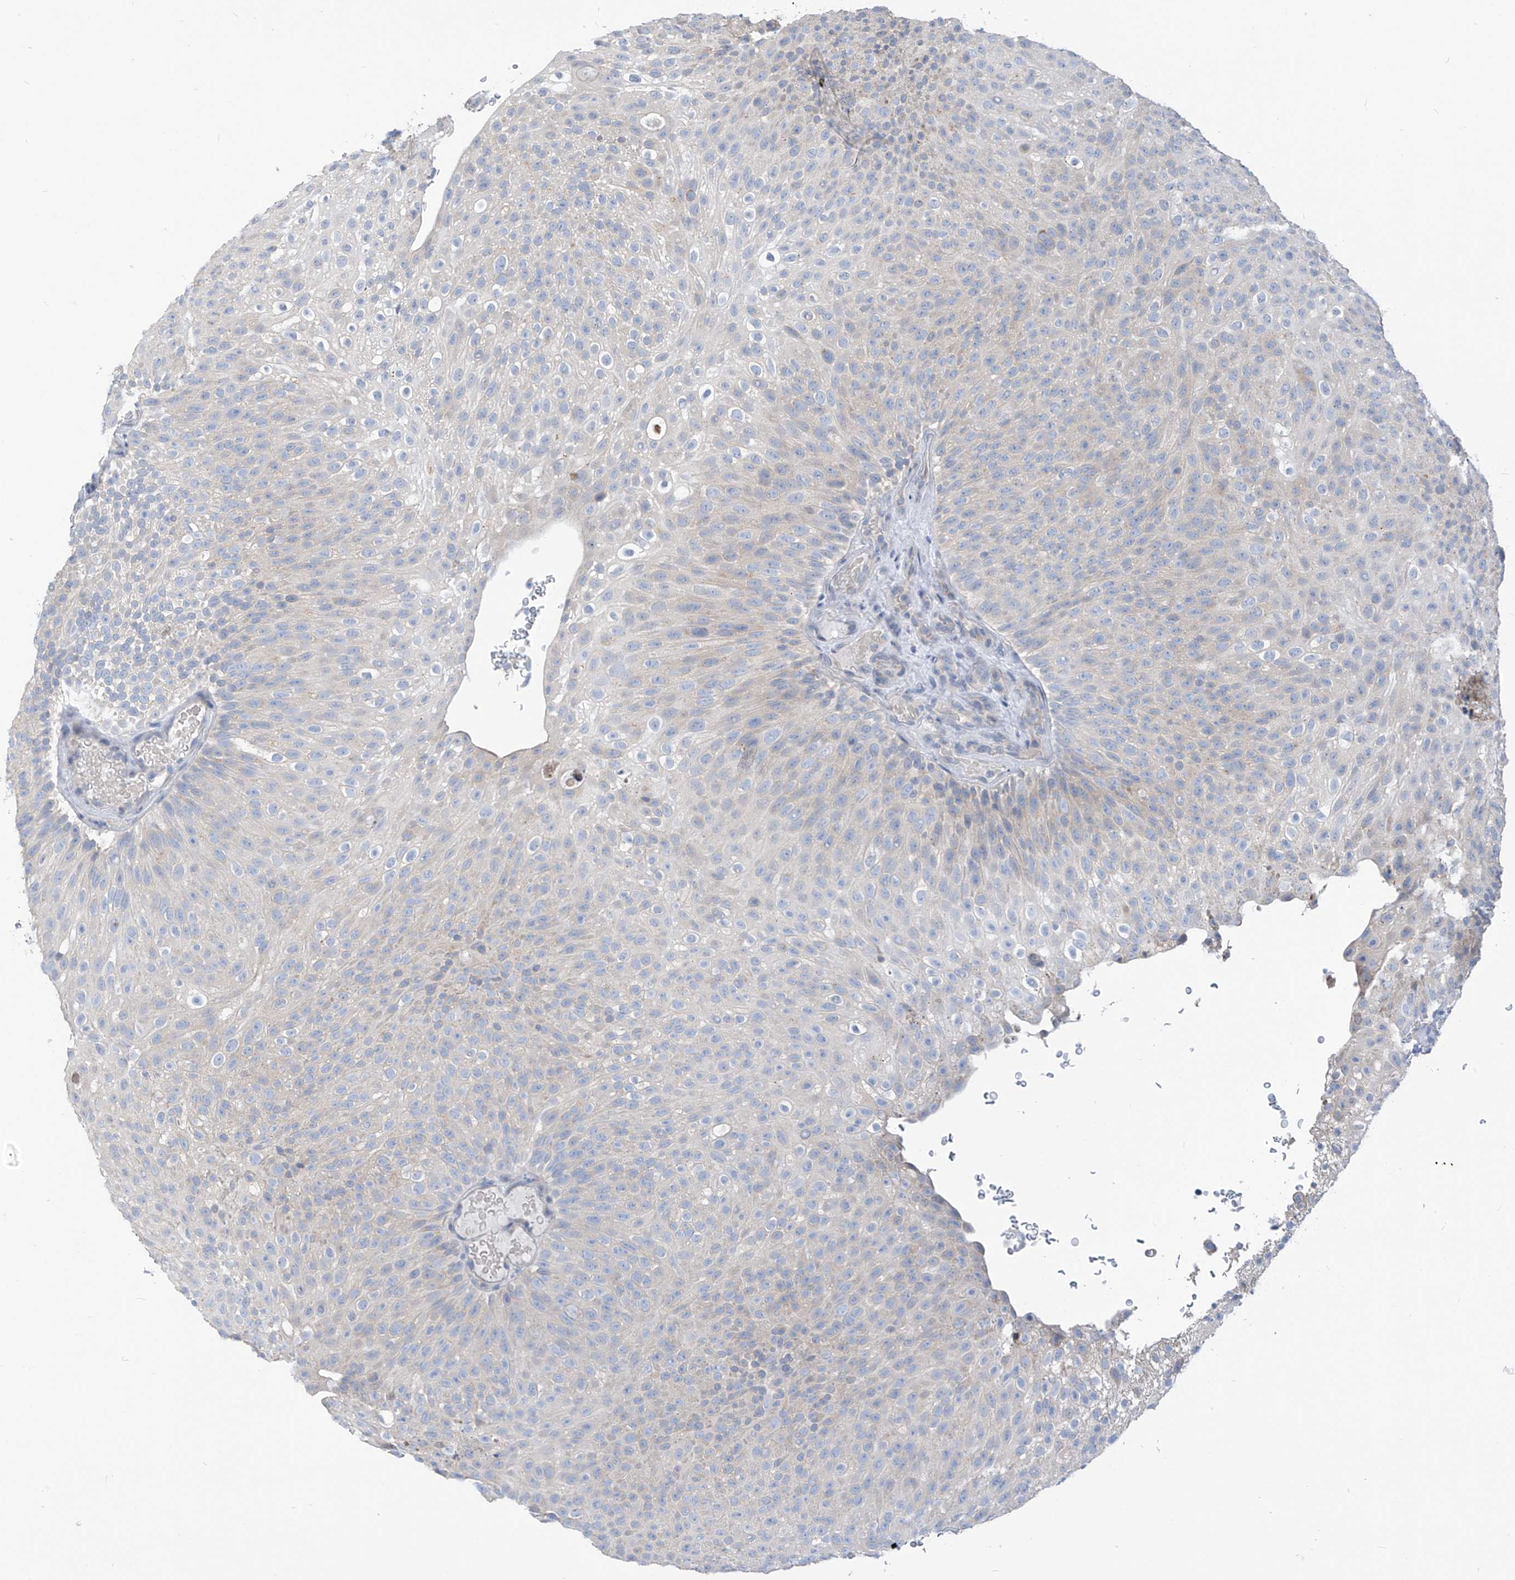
{"staining": {"intensity": "negative", "quantity": "none", "location": "none"}, "tissue": "urothelial cancer", "cell_type": "Tumor cells", "image_type": "cancer", "snomed": [{"axis": "morphology", "description": "Urothelial carcinoma, Low grade"}, {"axis": "topography", "description": "Urinary bladder"}], "caption": "Low-grade urothelial carcinoma stained for a protein using IHC exhibits no expression tumor cells.", "gene": "LDAH", "patient": {"sex": "male", "age": 78}}